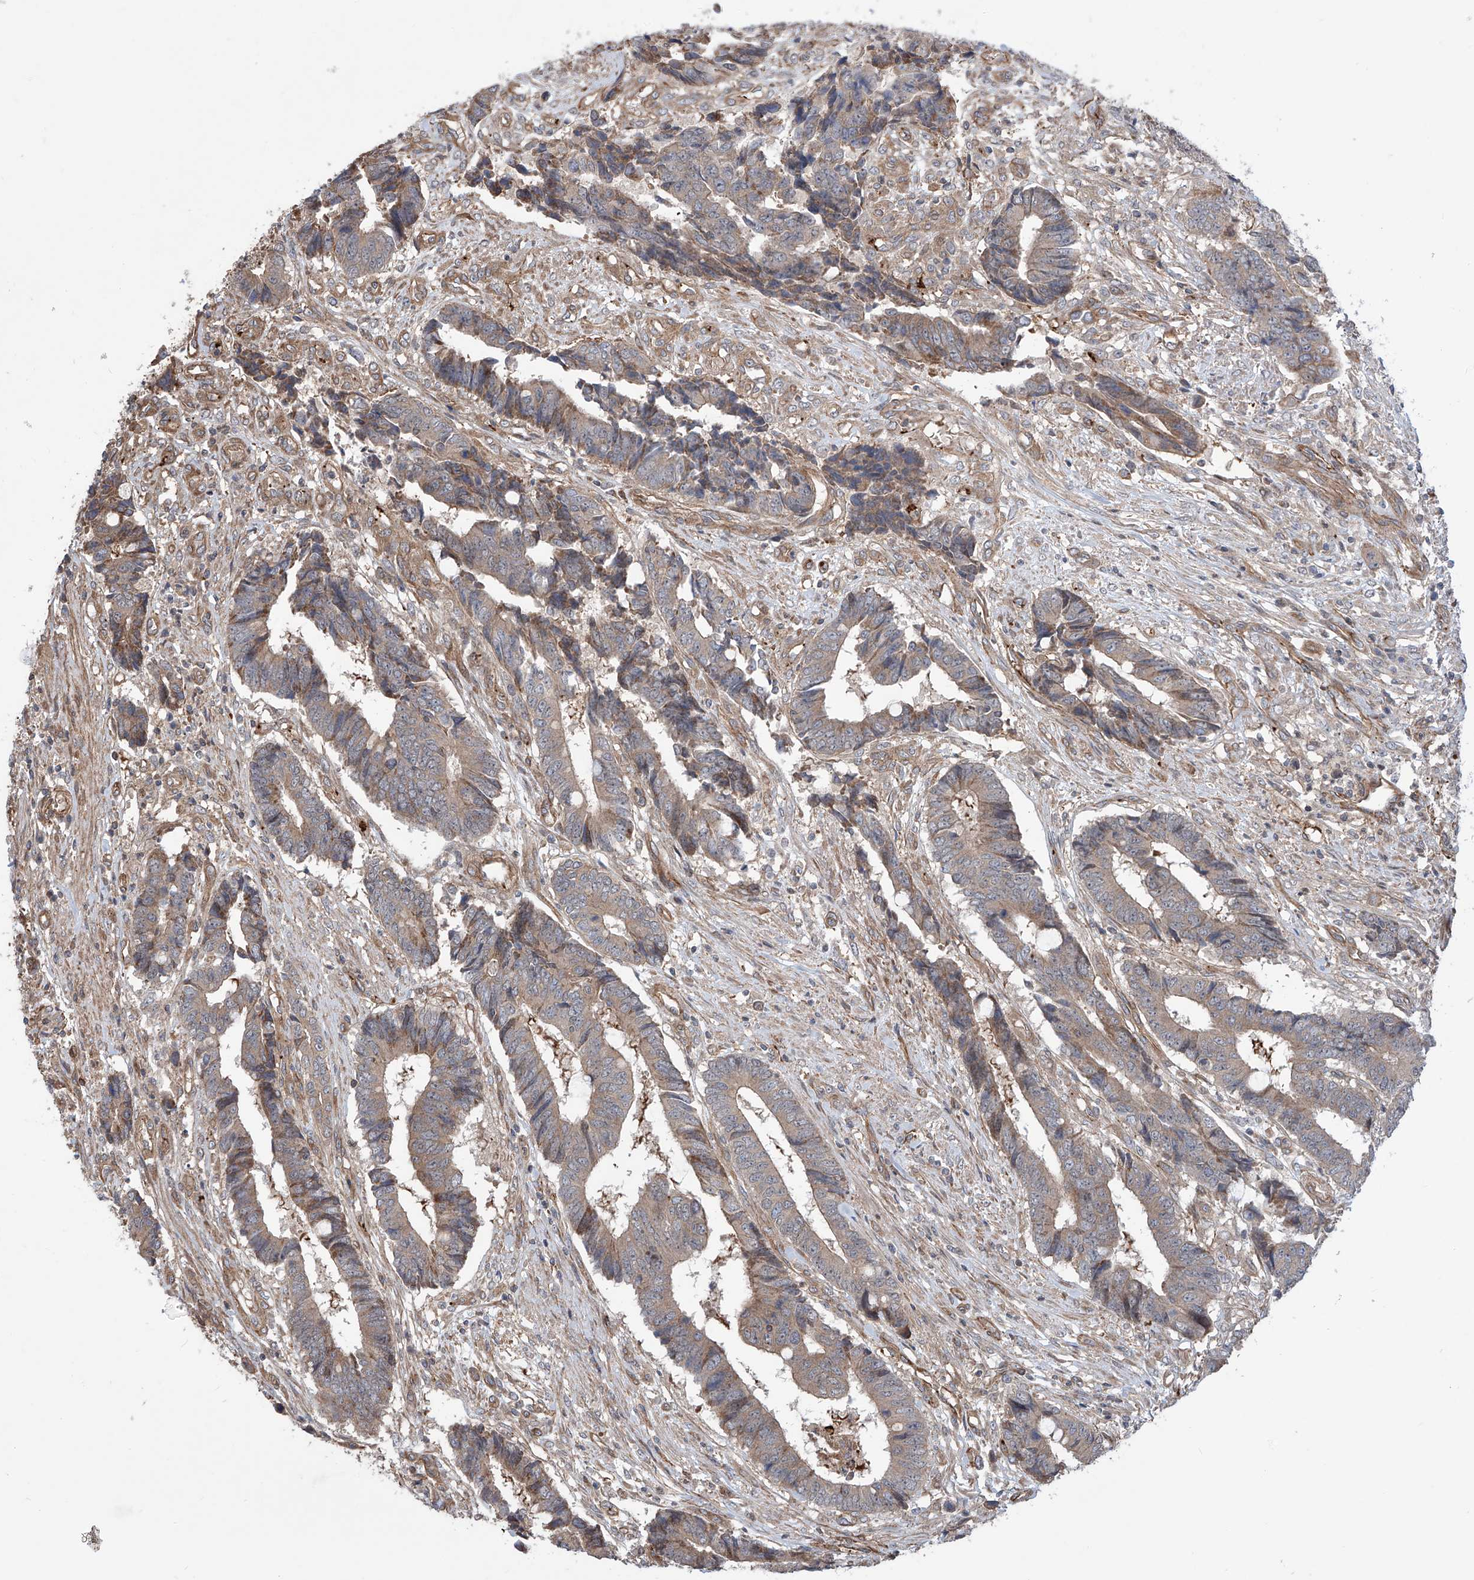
{"staining": {"intensity": "weak", "quantity": "25%-75%", "location": "cytoplasmic/membranous"}, "tissue": "colorectal cancer", "cell_type": "Tumor cells", "image_type": "cancer", "snomed": [{"axis": "morphology", "description": "Adenocarcinoma, NOS"}, {"axis": "topography", "description": "Rectum"}], "caption": "The micrograph exhibits a brown stain indicating the presence of a protein in the cytoplasmic/membranous of tumor cells in colorectal cancer.", "gene": "APAF1", "patient": {"sex": "male", "age": 84}}